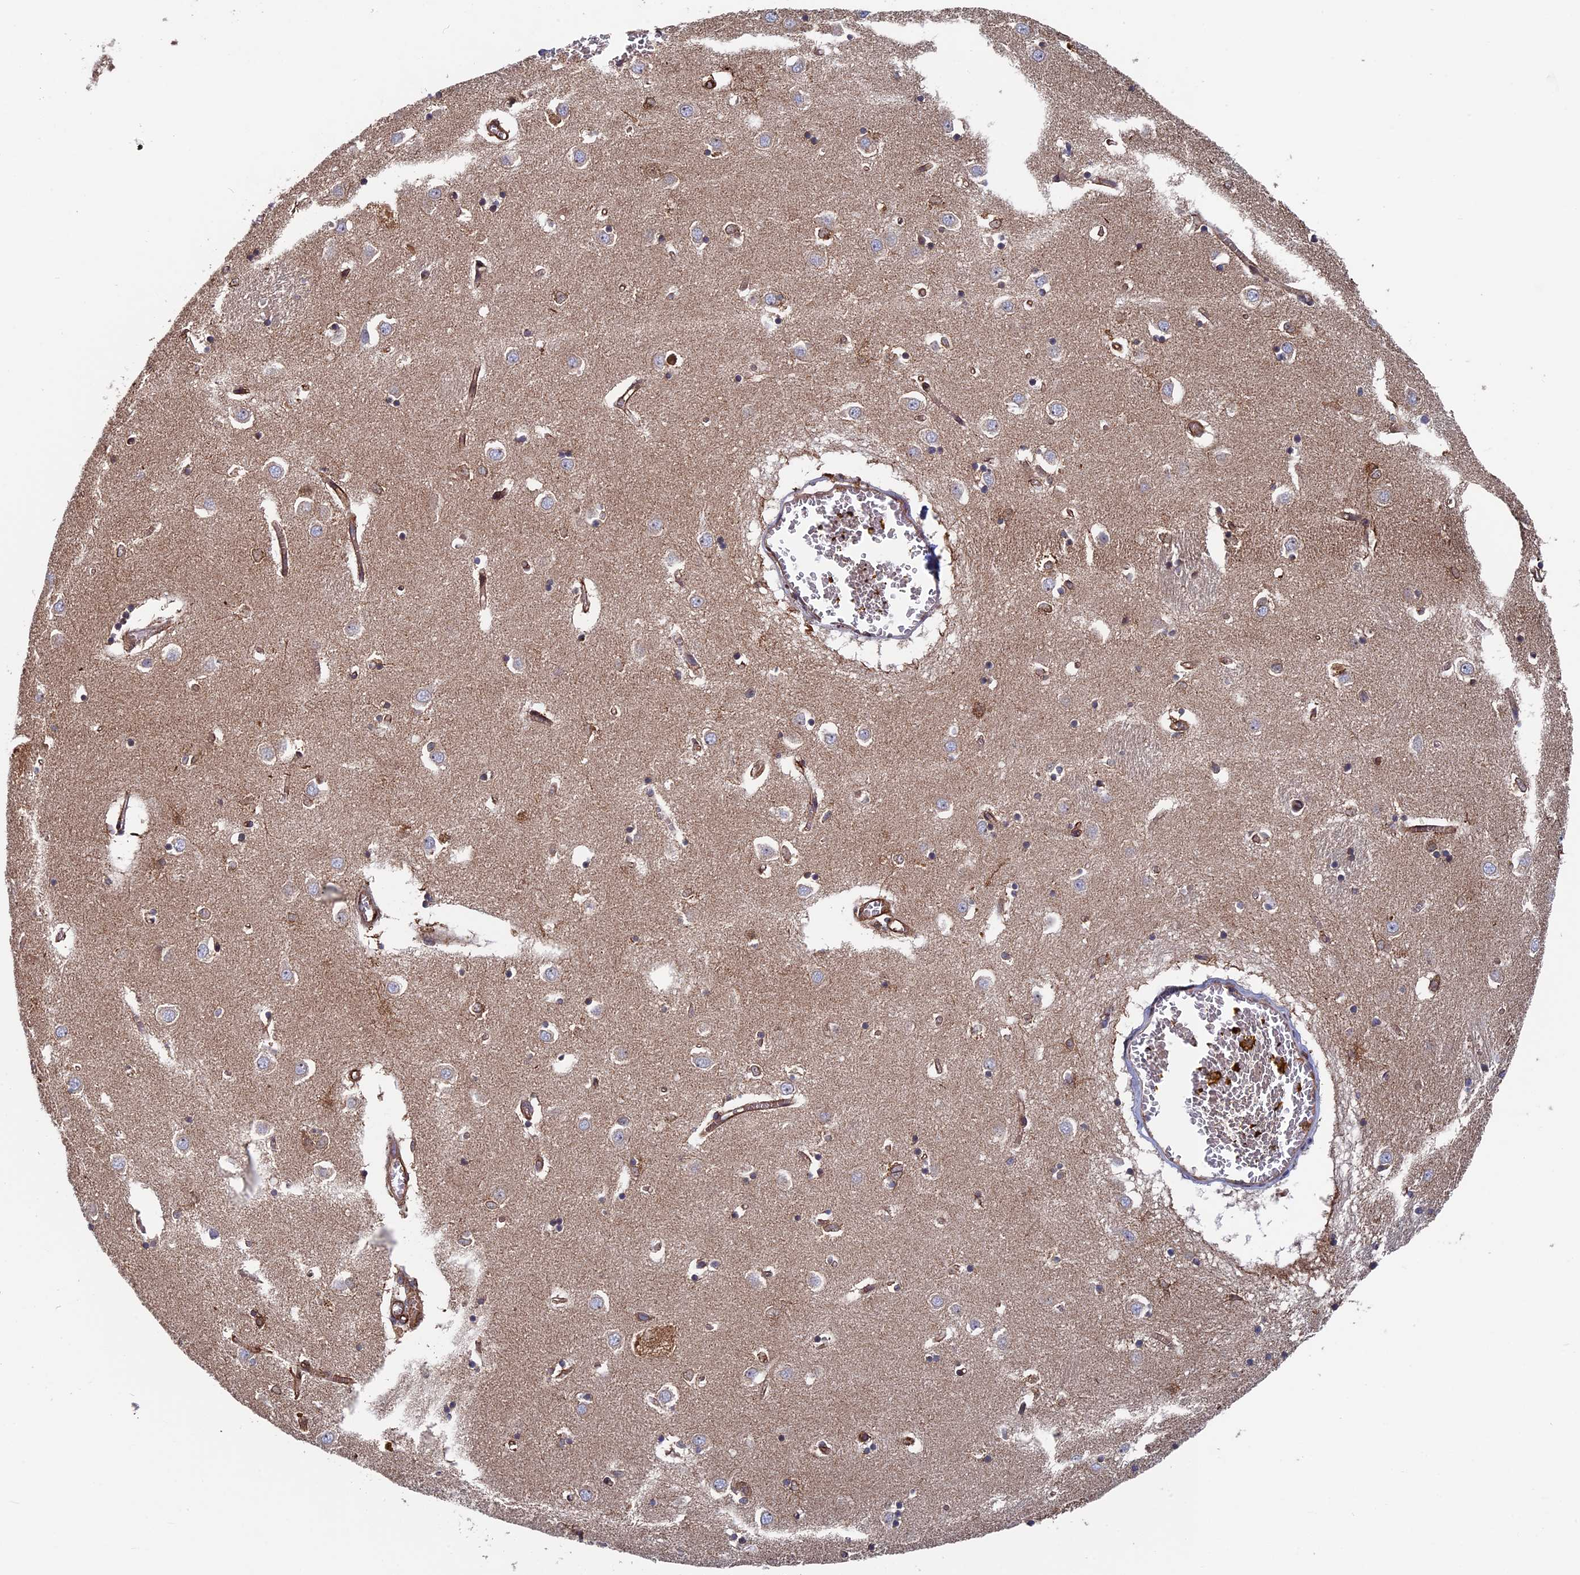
{"staining": {"intensity": "strong", "quantity": "<25%", "location": "cytoplasmic/membranous"}, "tissue": "caudate", "cell_type": "Glial cells", "image_type": "normal", "snomed": [{"axis": "morphology", "description": "Normal tissue, NOS"}, {"axis": "topography", "description": "Lateral ventricle wall"}], "caption": "IHC photomicrograph of unremarkable human caudate stained for a protein (brown), which exhibits medium levels of strong cytoplasmic/membranous staining in approximately <25% of glial cells.", "gene": "RPUSD1", "patient": {"sex": "male", "age": 70}}